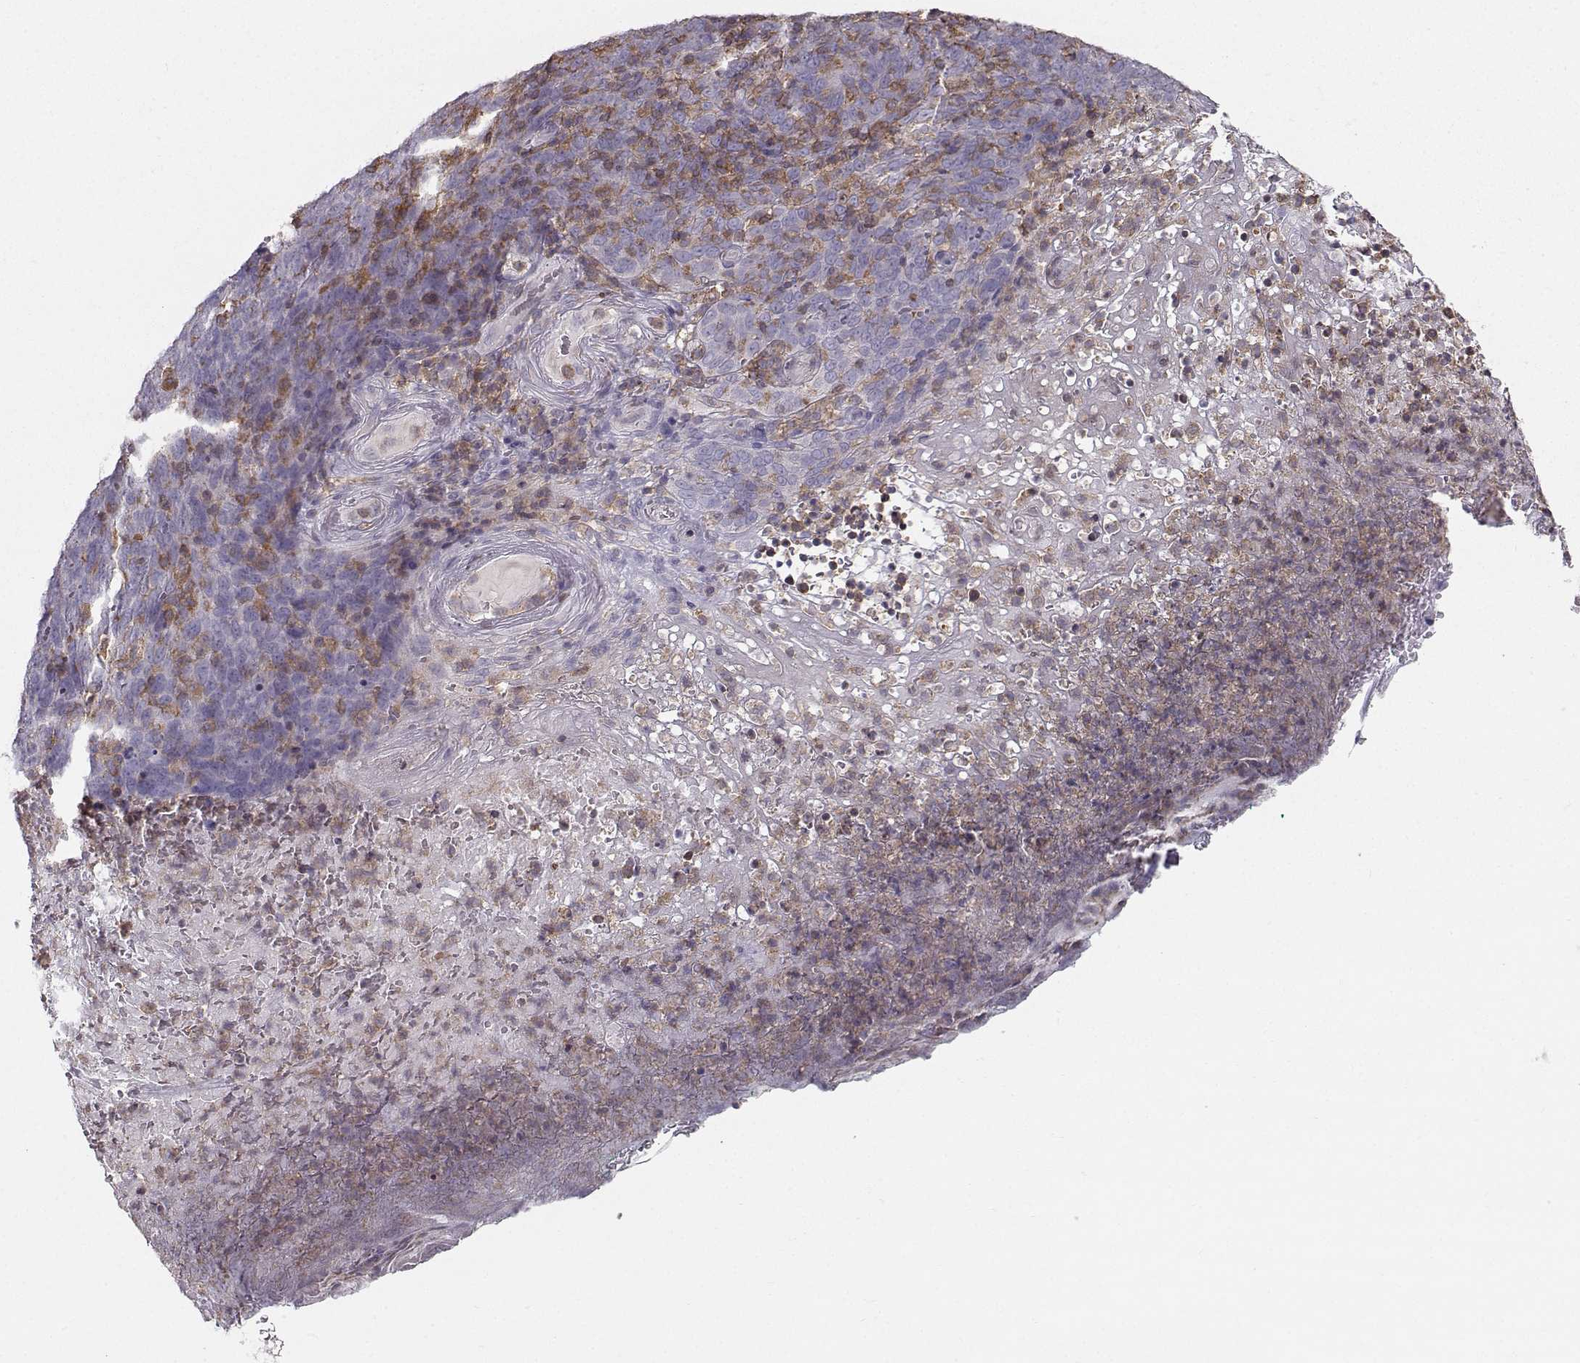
{"staining": {"intensity": "negative", "quantity": "none", "location": "none"}, "tissue": "skin cancer", "cell_type": "Tumor cells", "image_type": "cancer", "snomed": [{"axis": "morphology", "description": "Squamous cell carcinoma, NOS"}, {"axis": "topography", "description": "Skin"}, {"axis": "topography", "description": "Anal"}], "caption": "DAB immunohistochemical staining of human skin squamous cell carcinoma exhibits no significant positivity in tumor cells.", "gene": "ZBTB32", "patient": {"sex": "female", "age": 51}}